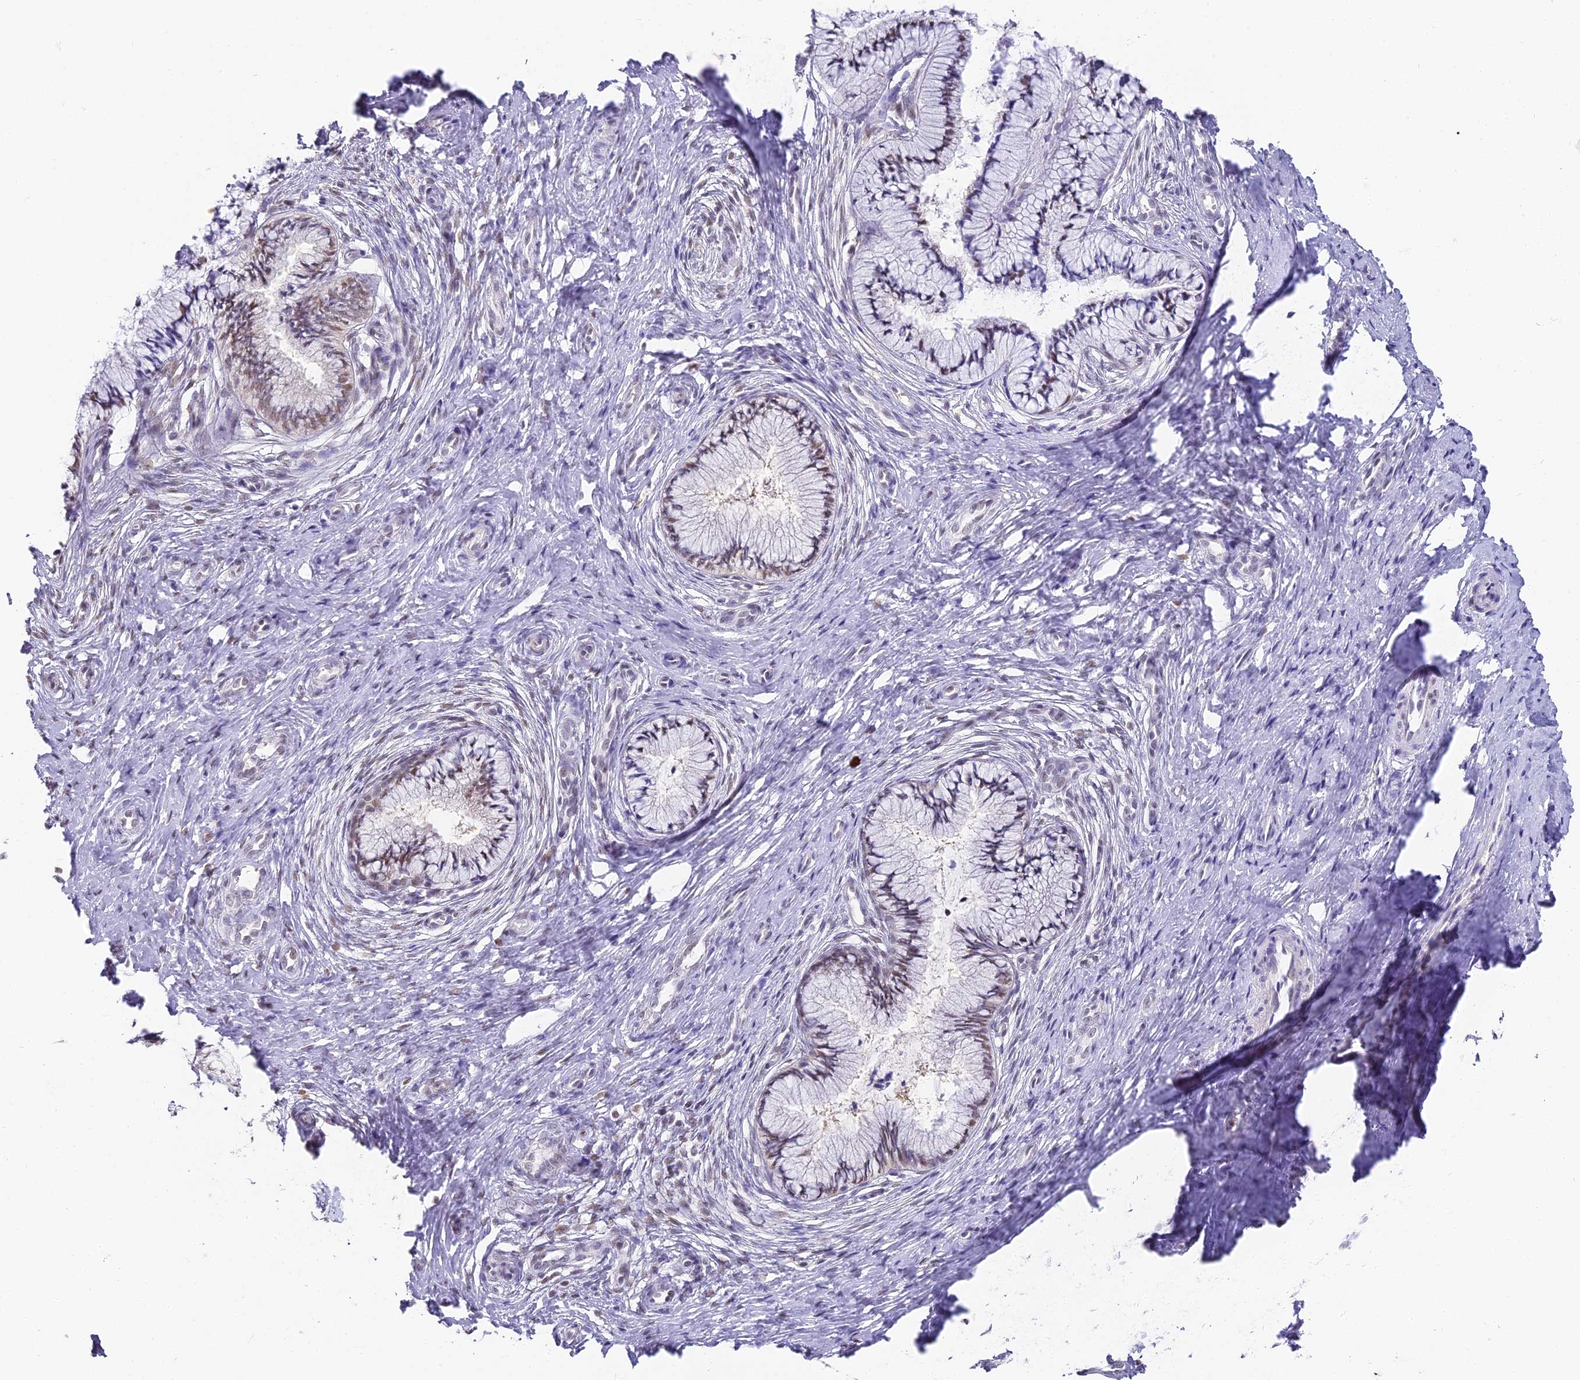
{"staining": {"intensity": "weak", "quantity": "25%-75%", "location": "nuclear"}, "tissue": "cervix", "cell_type": "Glandular cells", "image_type": "normal", "snomed": [{"axis": "morphology", "description": "Normal tissue, NOS"}, {"axis": "topography", "description": "Cervix"}], "caption": "Immunohistochemistry (IHC) photomicrograph of unremarkable cervix stained for a protein (brown), which reveals low levels of weak nuclear expression in approximately 25%-75% of glandular cells.", "gene": "ABHD14A", "patient": {"sex": "female", "age": 36}}